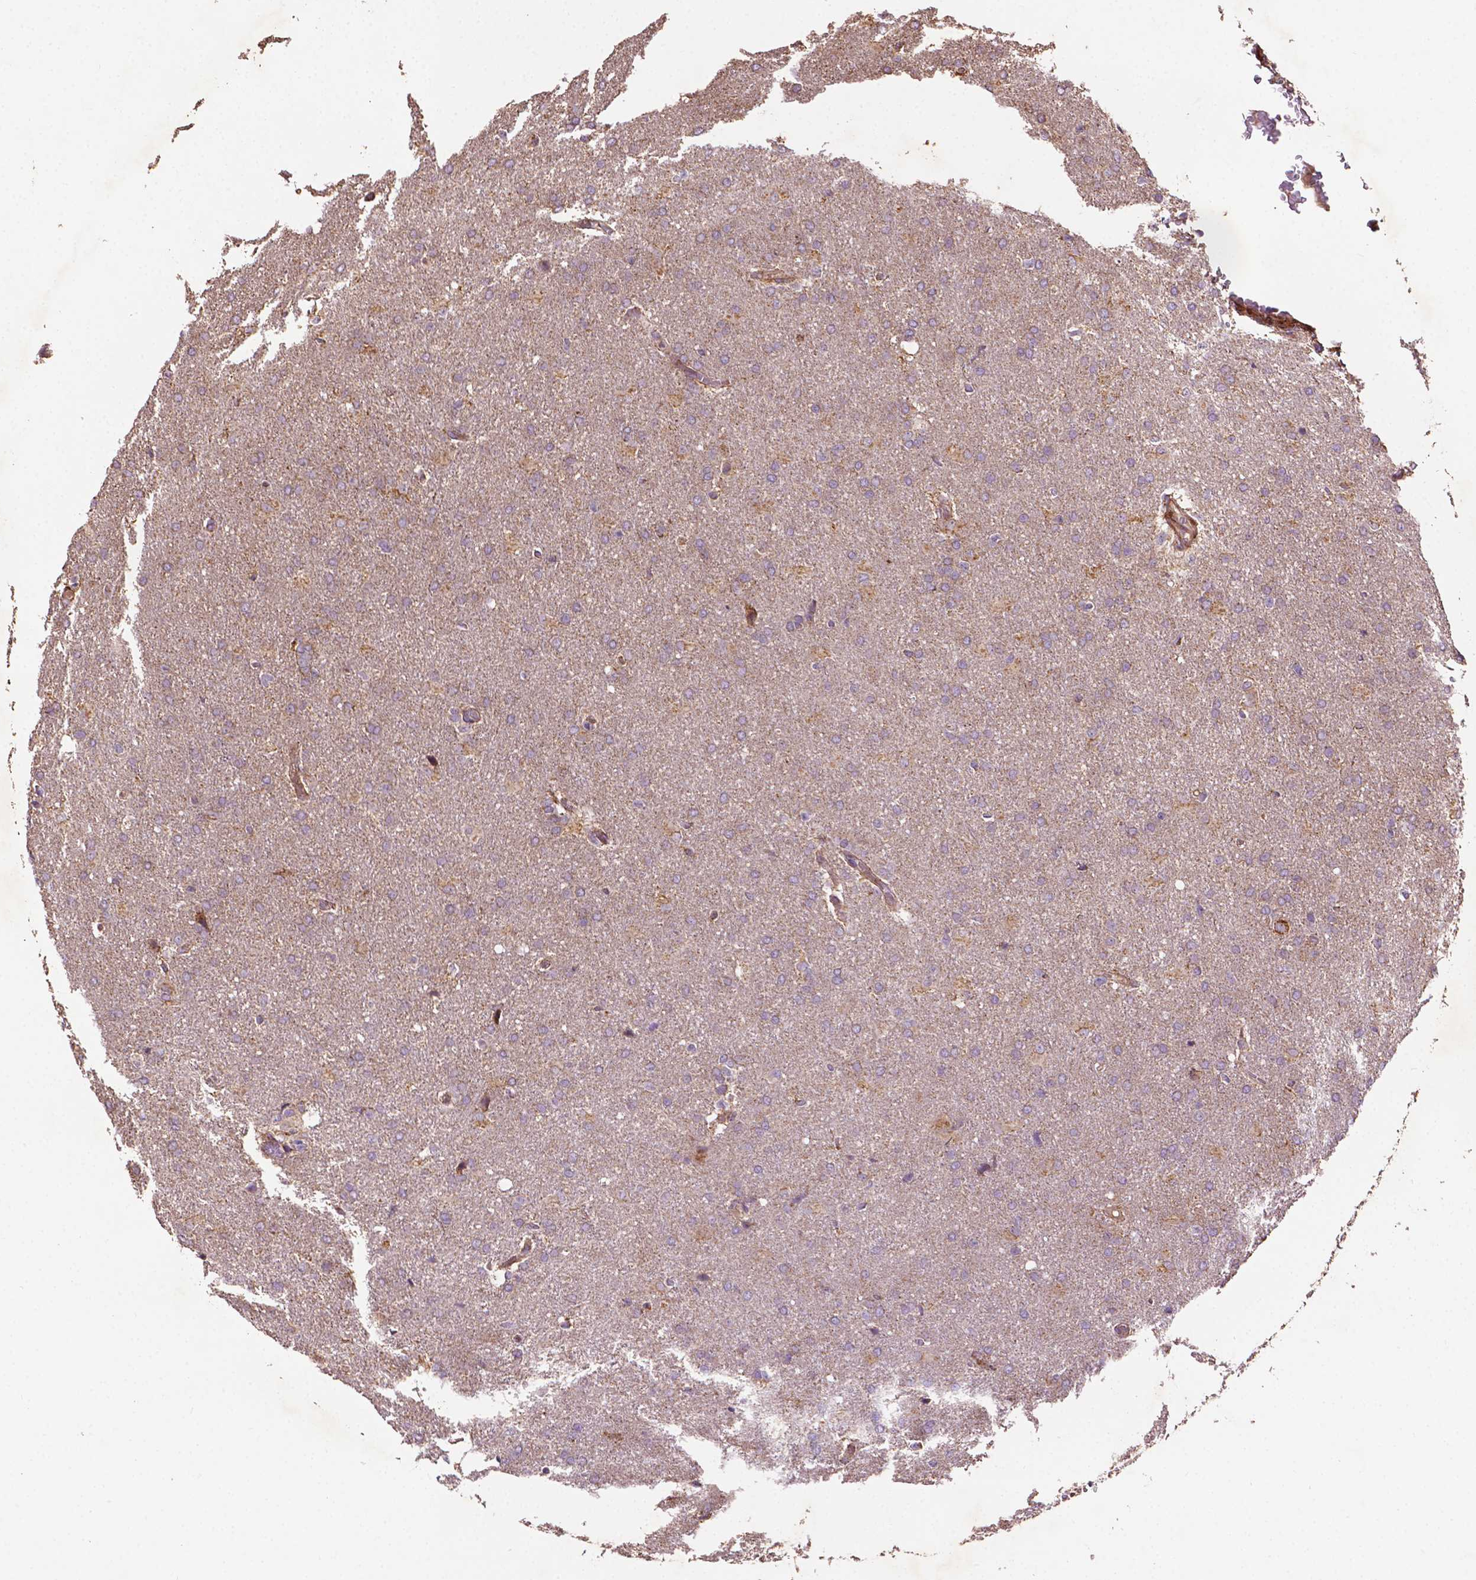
{"staining": {"intensity": "negative", "quantity": "none", "location": "none"}, "tissue": "glioma", "cell_type": "Tumor cells", "image_type": "cancer", "snomed": [{"axis": "morphology", "description": "Glioma, malignant, High grade"}, {"axis": "topography", "description": "Brain"}], "caption": "Immunohistochemical staining of glioma shows no significant staining in tumor cells. Brightfield microscopy of IHC stained with DAB (brown) and hematoxylin (blue), captured at high magnification.", "gene": "LRR1", "patient": {"sex": "male", "age": 68}}